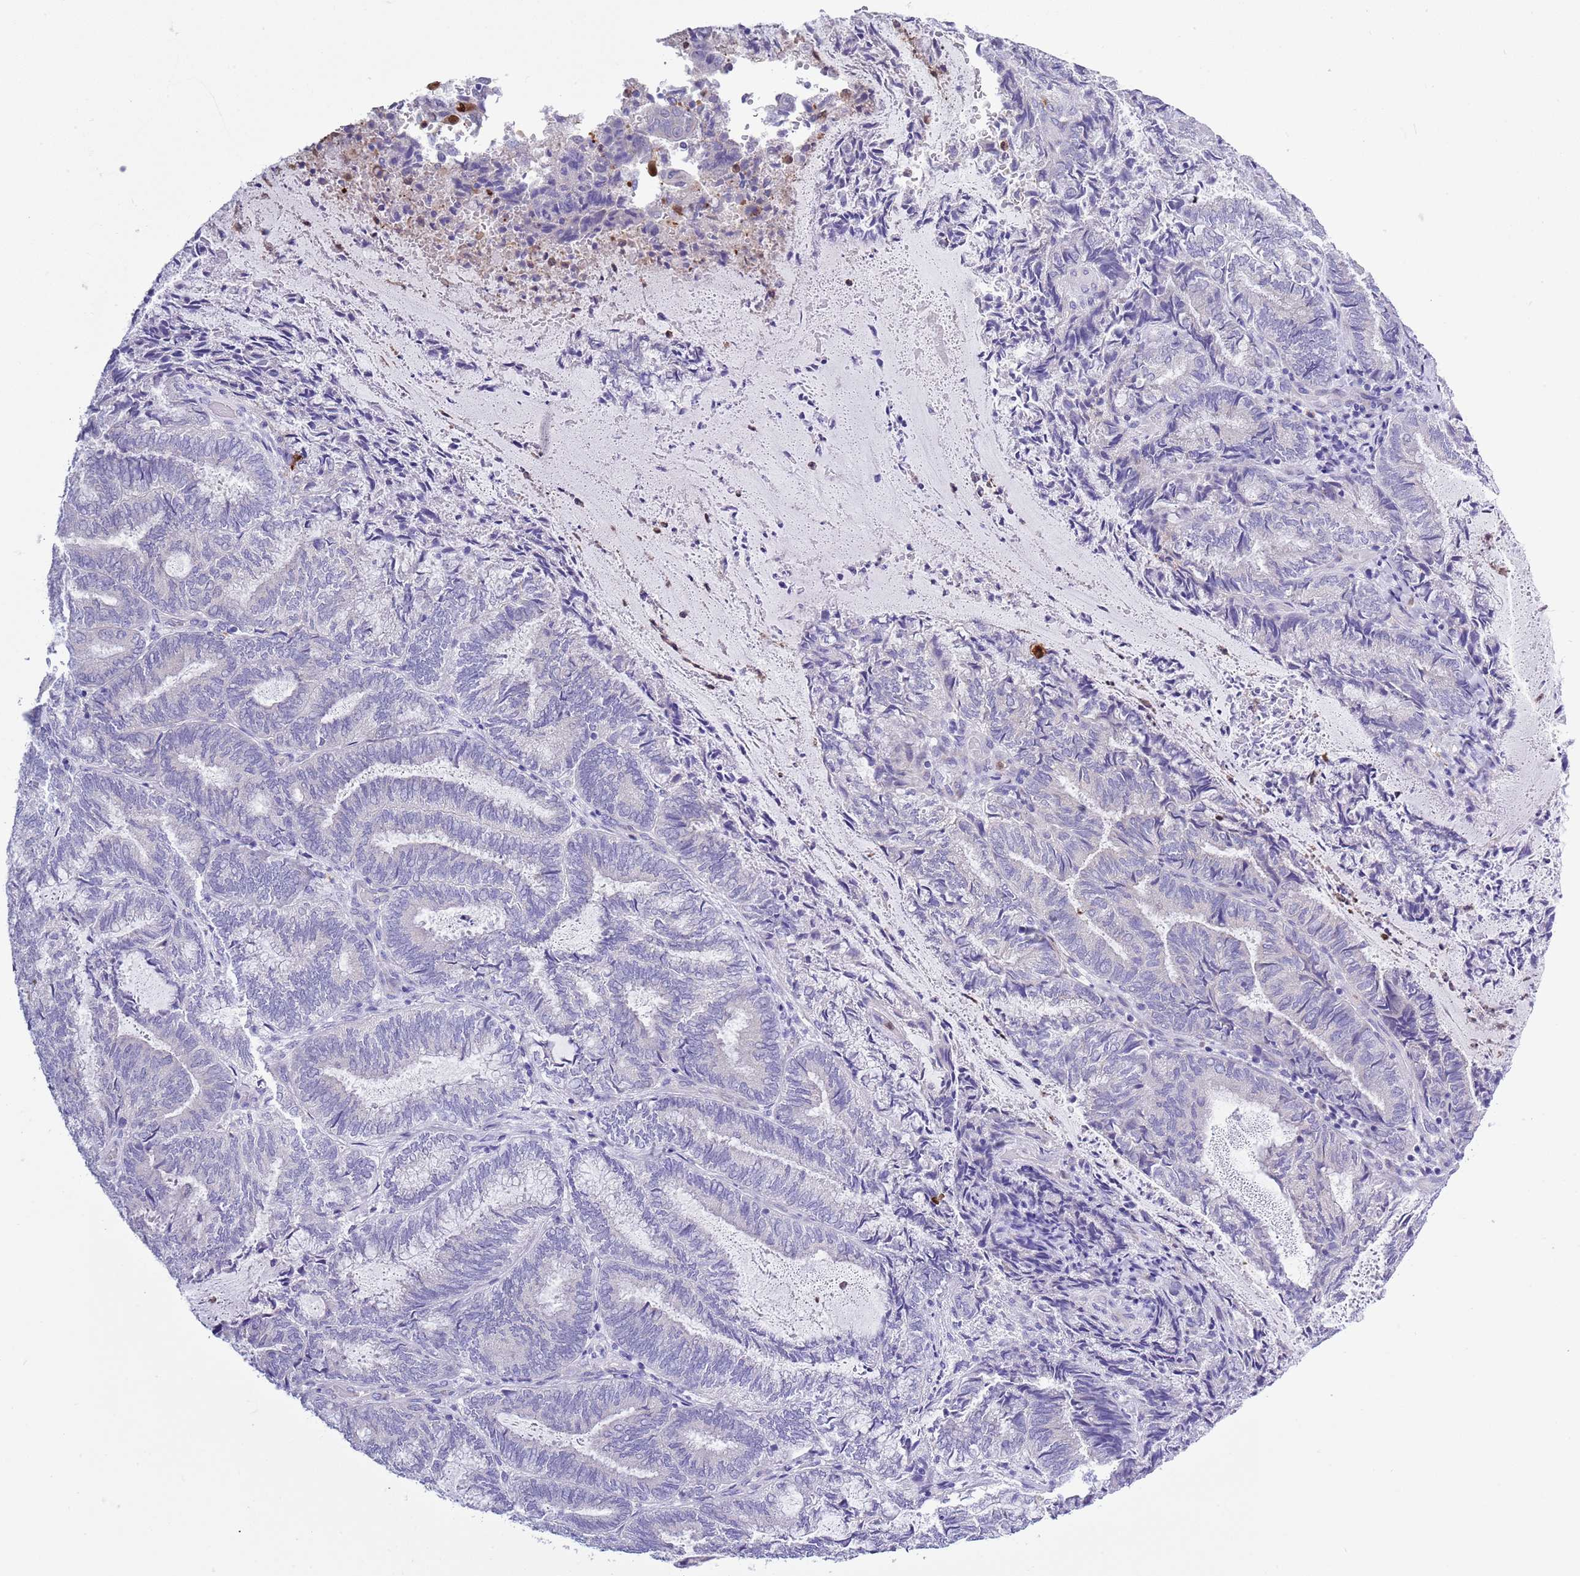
{"staining": {"intensity": "negative", "quantity": "none", "location": "none"}, "tissue": "endometrial cancer", "cell_type": "Tumor cells", "image_type": "cancer", "snomed": [{"axis": "morphology", "description": "Adenocarcinoma, NOS"}, {"axis": "topography", "description": "Endometrium"}], "caption": "A photomicrograph of adenocarcinoma (endometrial) stained for a protein displays no brown staining in tumor cells. Brightfield microscopy of immunohistochemistry stained with DAB (brown) and hematoxylin (blue), captured at high magnification.", "gene": "ZFP2", "patient": {"sex": "female", "age": 80}}